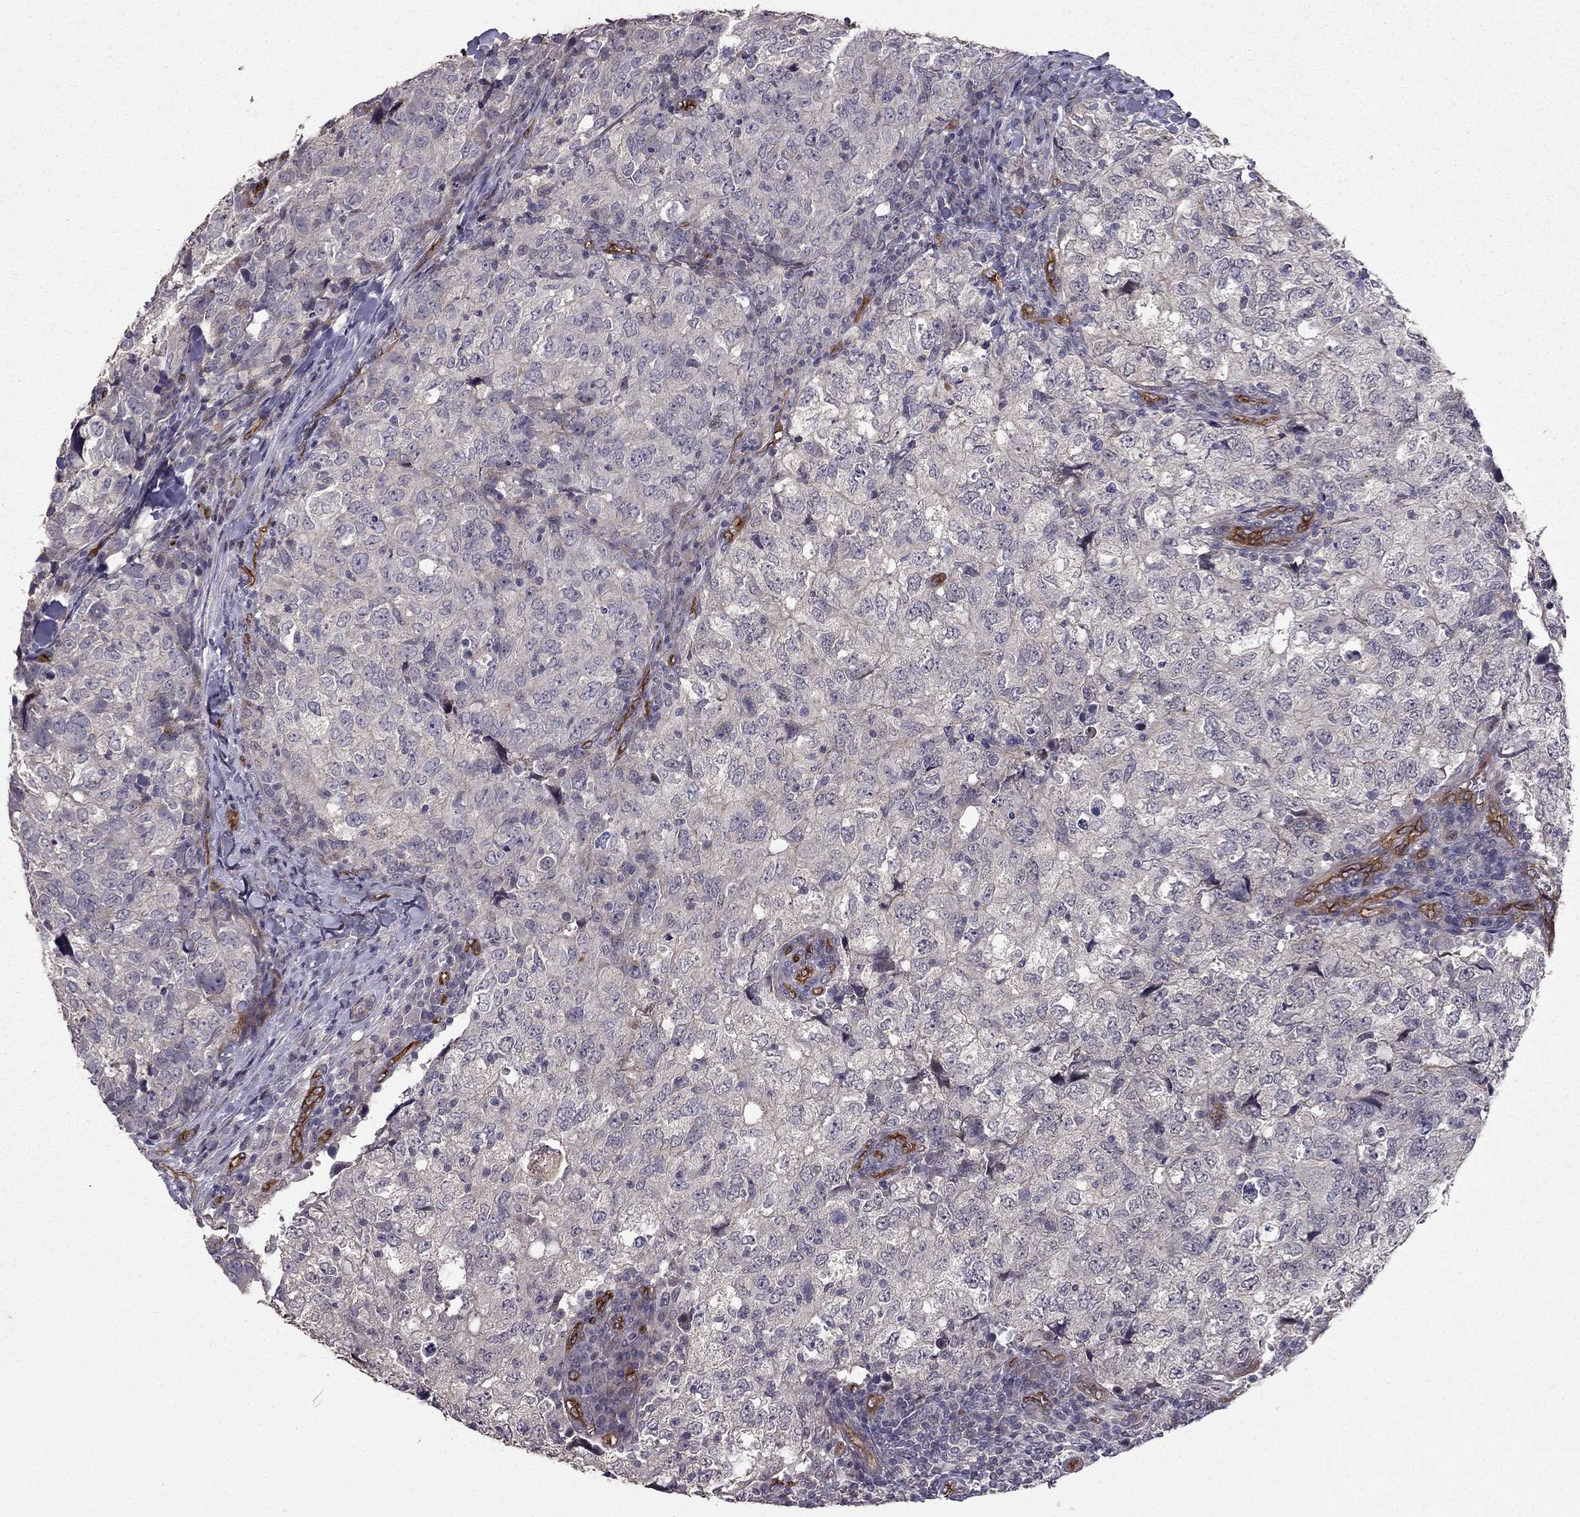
{"staining": {"intensity": "negative", "quantity": "none", "location": "none"}, "tissue": "breast cancer", "cell_type": "Tumor cells", "image_type": "cancer", "snomed": [{"axis": "morphology", "description": "Duct carcinoma"}, {"axis": "topography", "description": "Breast"}], "caption": "This micrograph is of breast cancer (invasive ductal carcinoma) stained with immunohistochemistry (IHC) to label a protein in brown with the nuclei are counter-stained blue. There is no staining in tumor cells.", "gene": "RASIP1", "patient": {"sex": "female", "age": 30}}